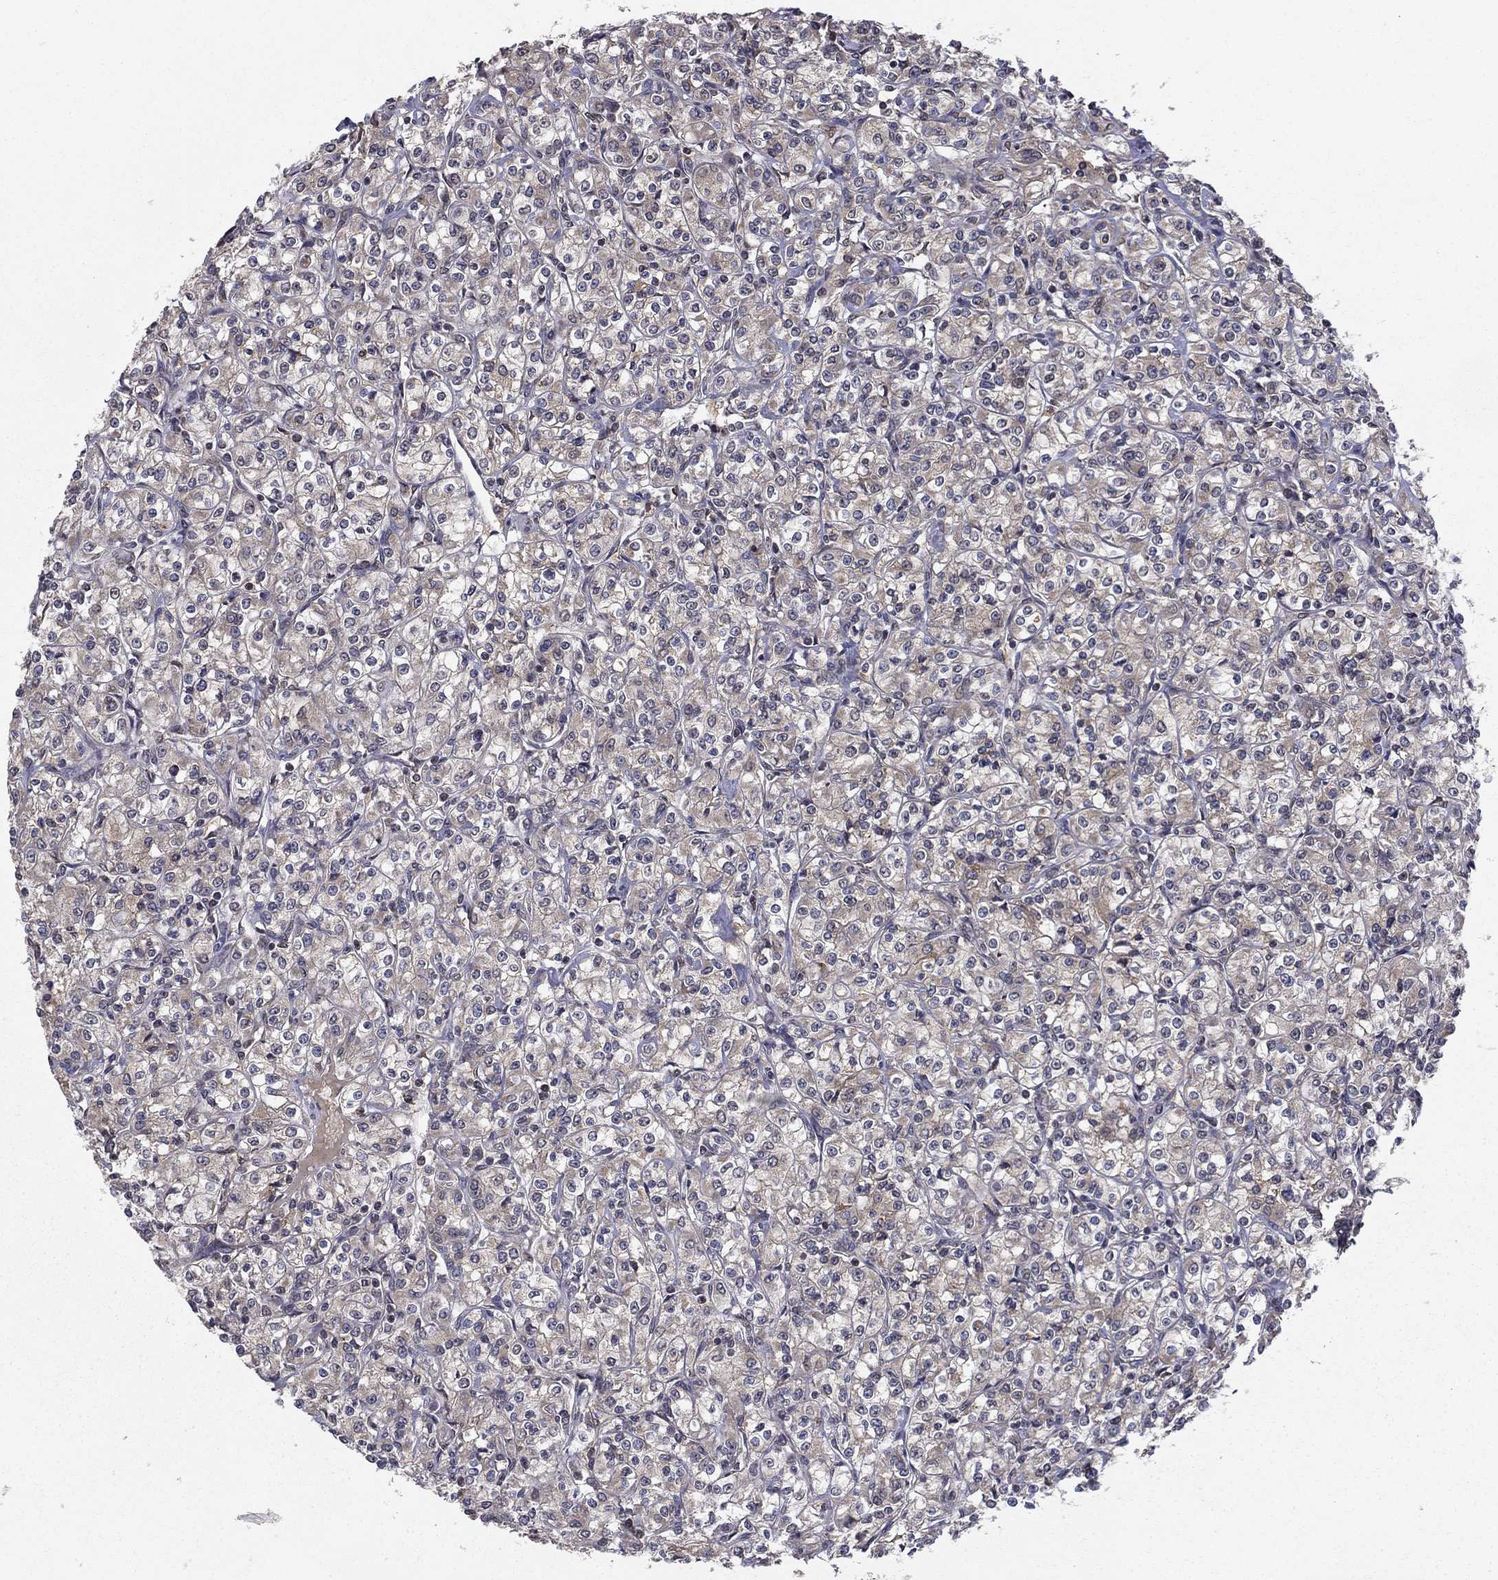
{"staining": {"intensity": "negative", "quantity": "none", "location": "none"}, "tissue": "renal cancer", "cell_type": "Tumor cells", "image_type": "cancer", "snomed": [{"axis": "morphology", "description": "Adenocarcinoma, NOS"}, {"axis": "topography", "description": "Kidney"}], "caption": "Tumor cells are negative for protein expression in human renal cancer.", "gene": "SLC2A13", "patient": {"sex": "male", "age": 77}}